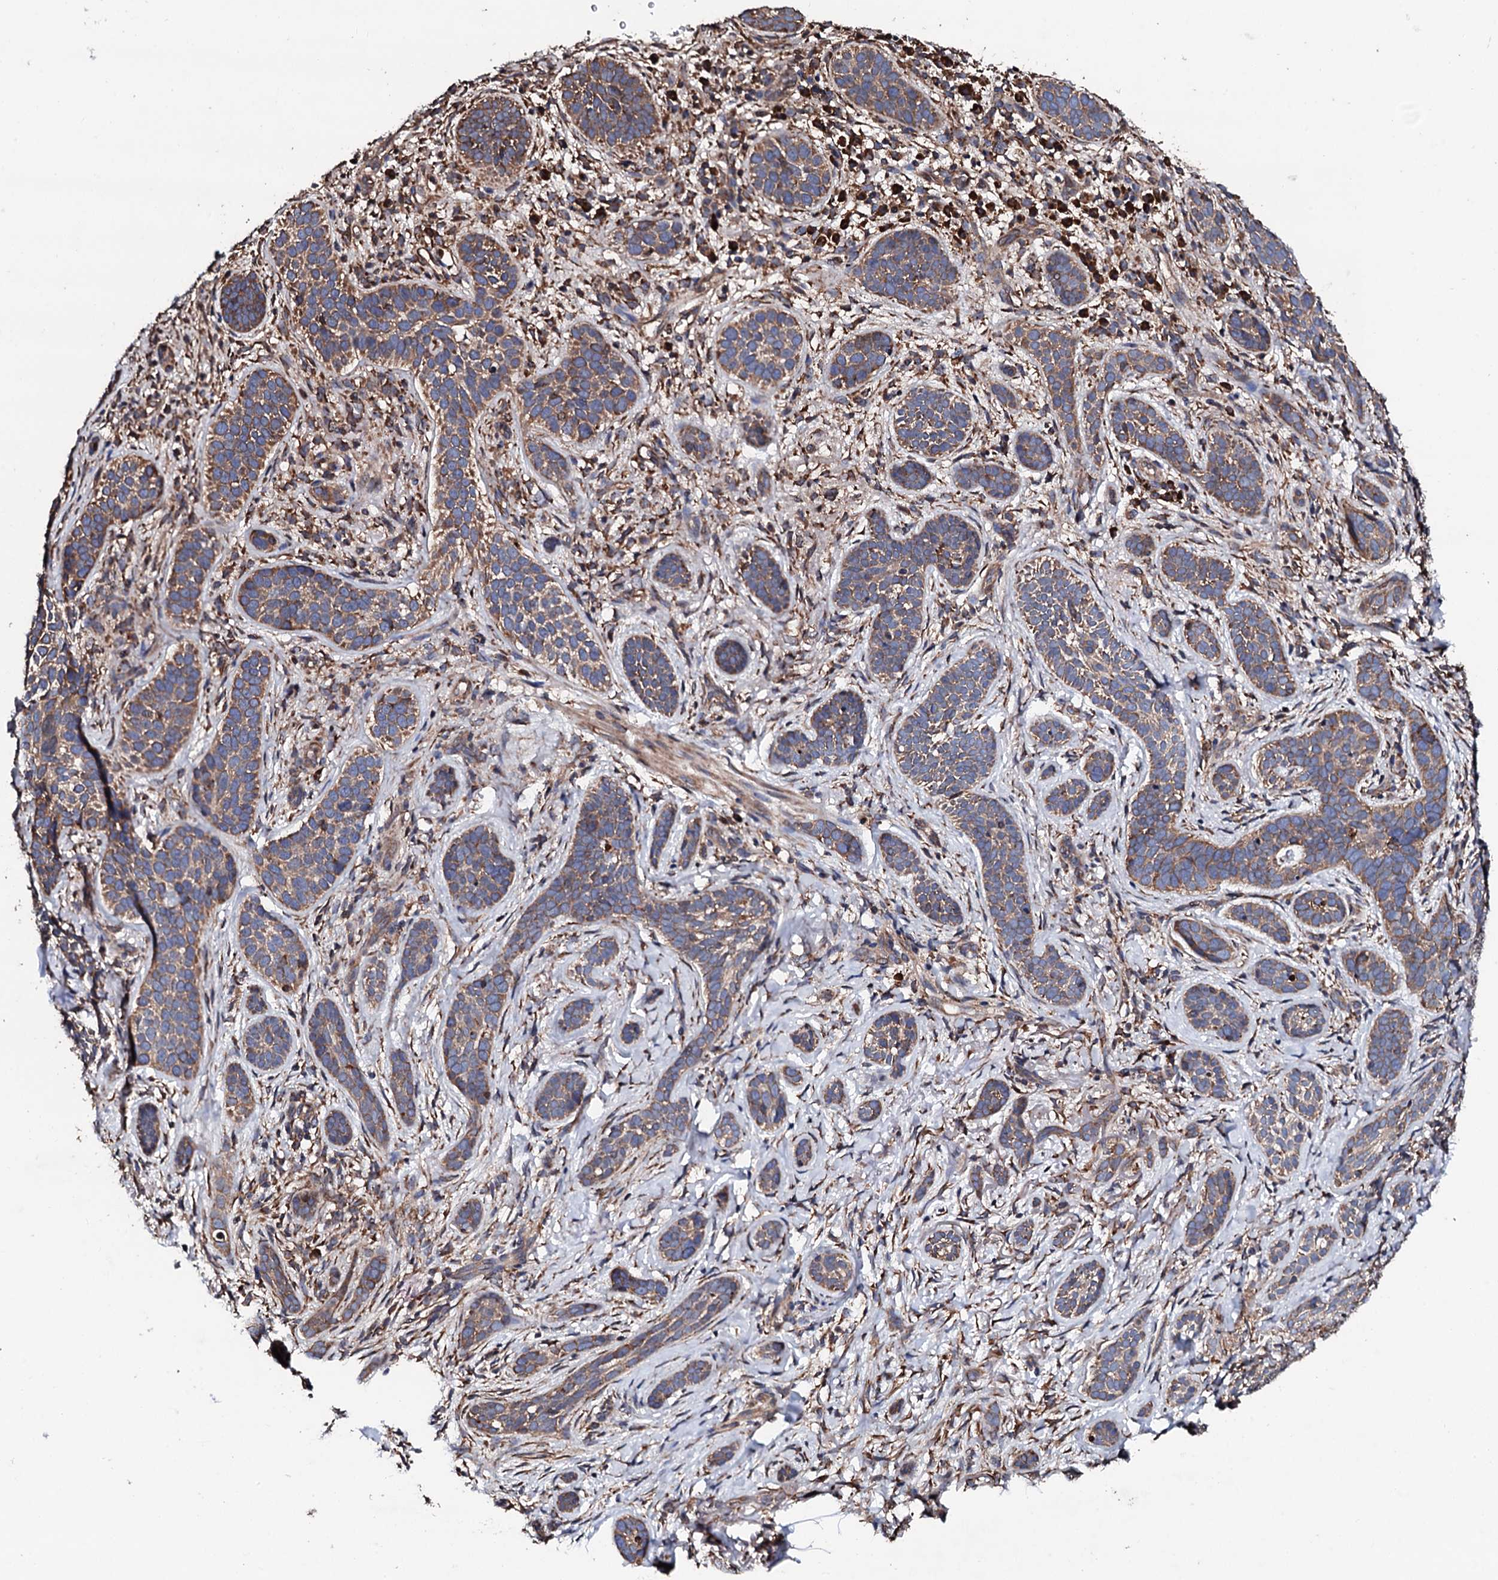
{"staining": {"intensity": "moderate", "quantity": ">75%", "location": "cytoplasmic/membranous"}, "tissue": "skin cancer", "cell_type": "Tumor cells", "image_type": "cancer", "snomed": [{"axis": "morphology", "description": "Basal cell carcinoma"}, {"axis": "topography", "description": "Skin"}], "caption": "This histopathology image reveals immunohistochemistry staining of basal cell carcinoma (skin), with medium moderate cytoplasmic/membranous staining in approximately >75% of tumor cells.", "gene": "CKAP5", "patient": {"sex": "male", "age": 71}}